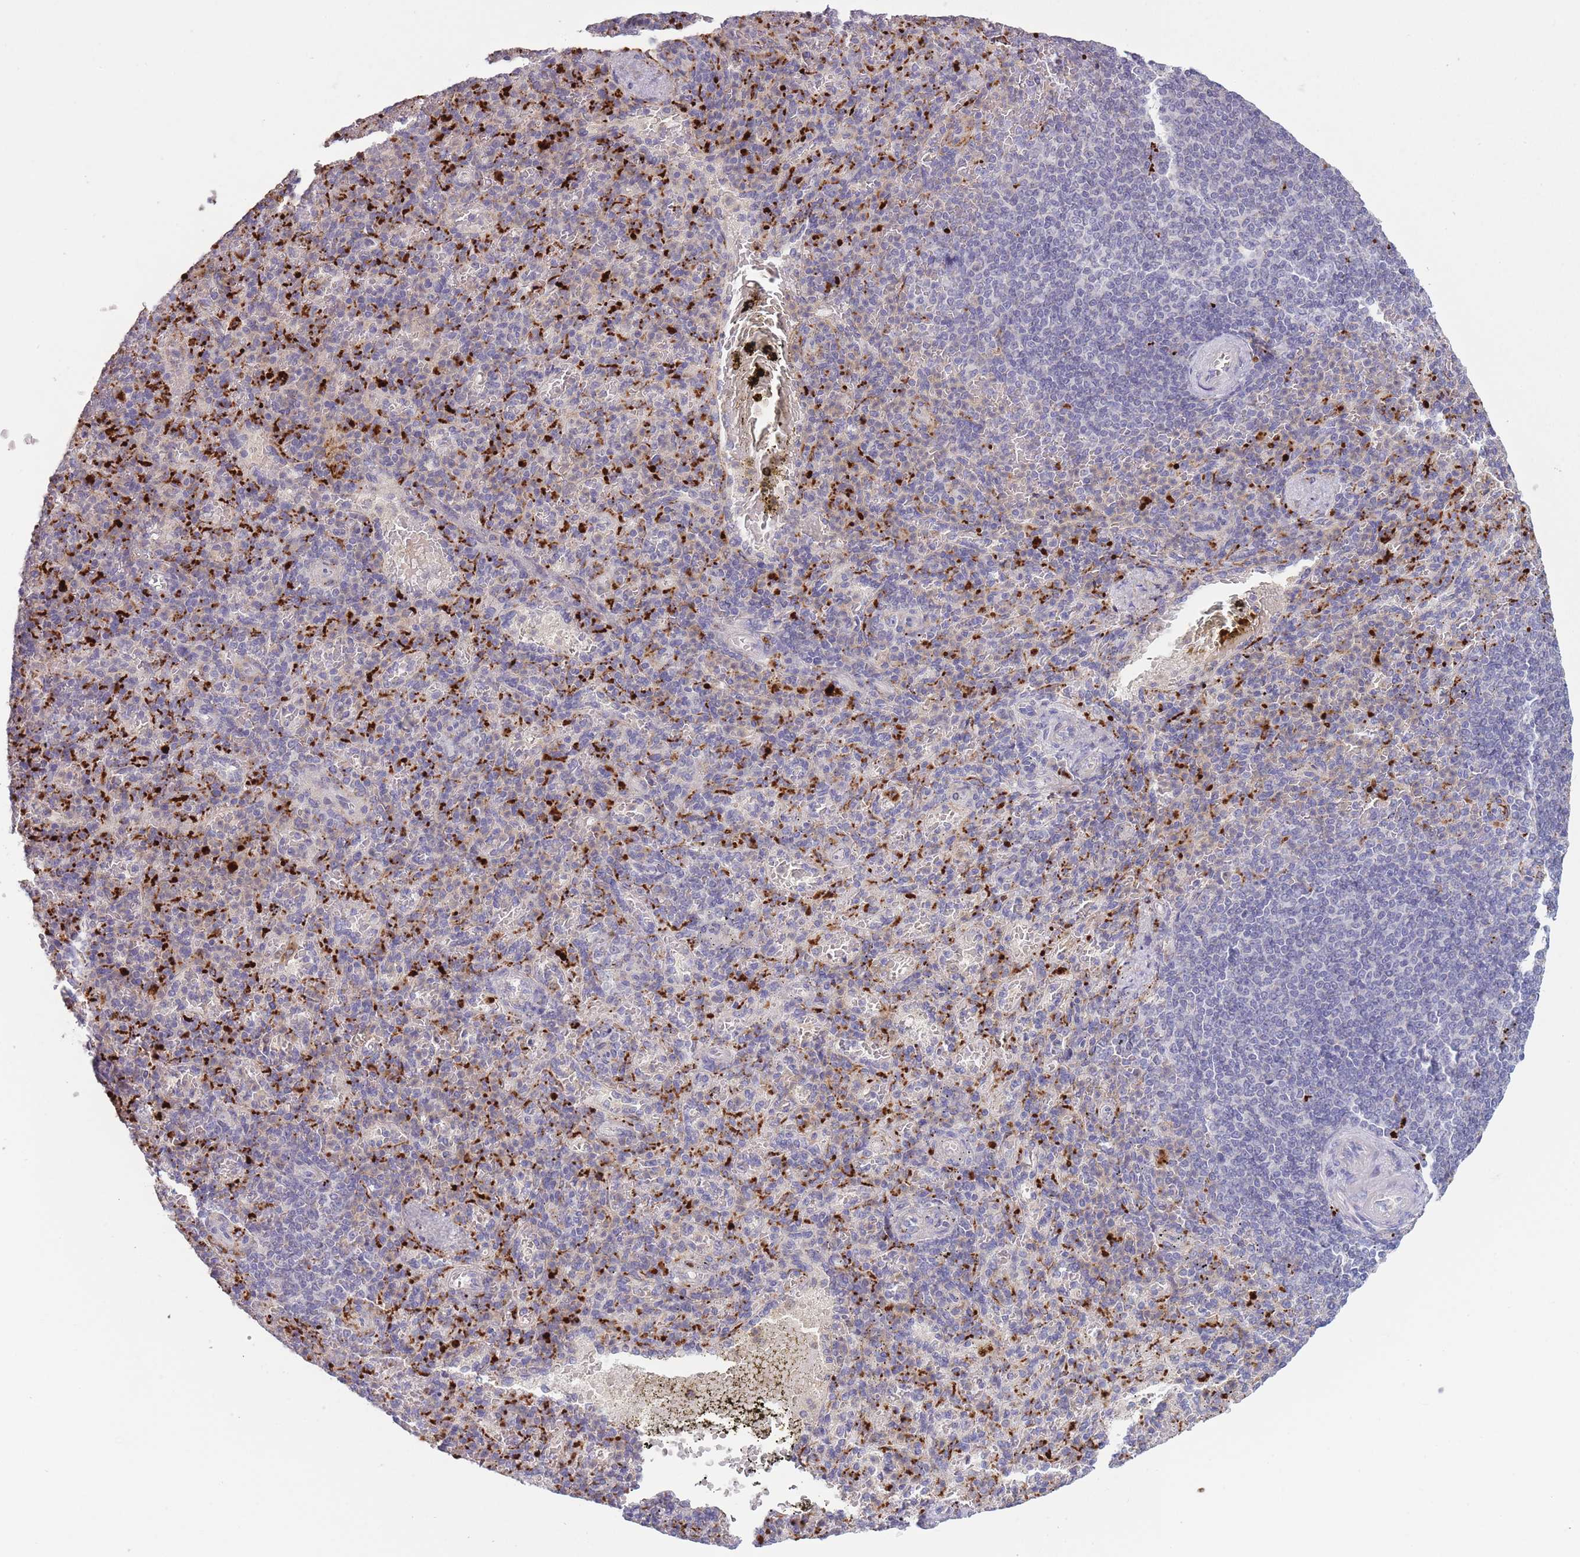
{"staining": {"intensity": "strong", "quantity": "25%-75%", "location": "cytoplasmic/membranous"}, "tissue": "spleen", "cell_type": "Cells in red pulp", "image_type": "normal", "snomed": [{"axis": "morphology", "description": "Normal tissue, NOS"}, {"axis": "topography", "description": "Spleen"}], "caption": "High-magnification brightfield microscopy of normal spleen stained with DAB (brown) and counterstained with hematoxylin (blue). cells in red pulp exhibit strong cytoplasmic/membranous positivity is appreciated in approximately25%-75% of cells. The protein of interest is shown in brown color, while the nuclei are stained blue.", "gene": "TRIM61", "patient": {"sex": "female", "age": 74}}